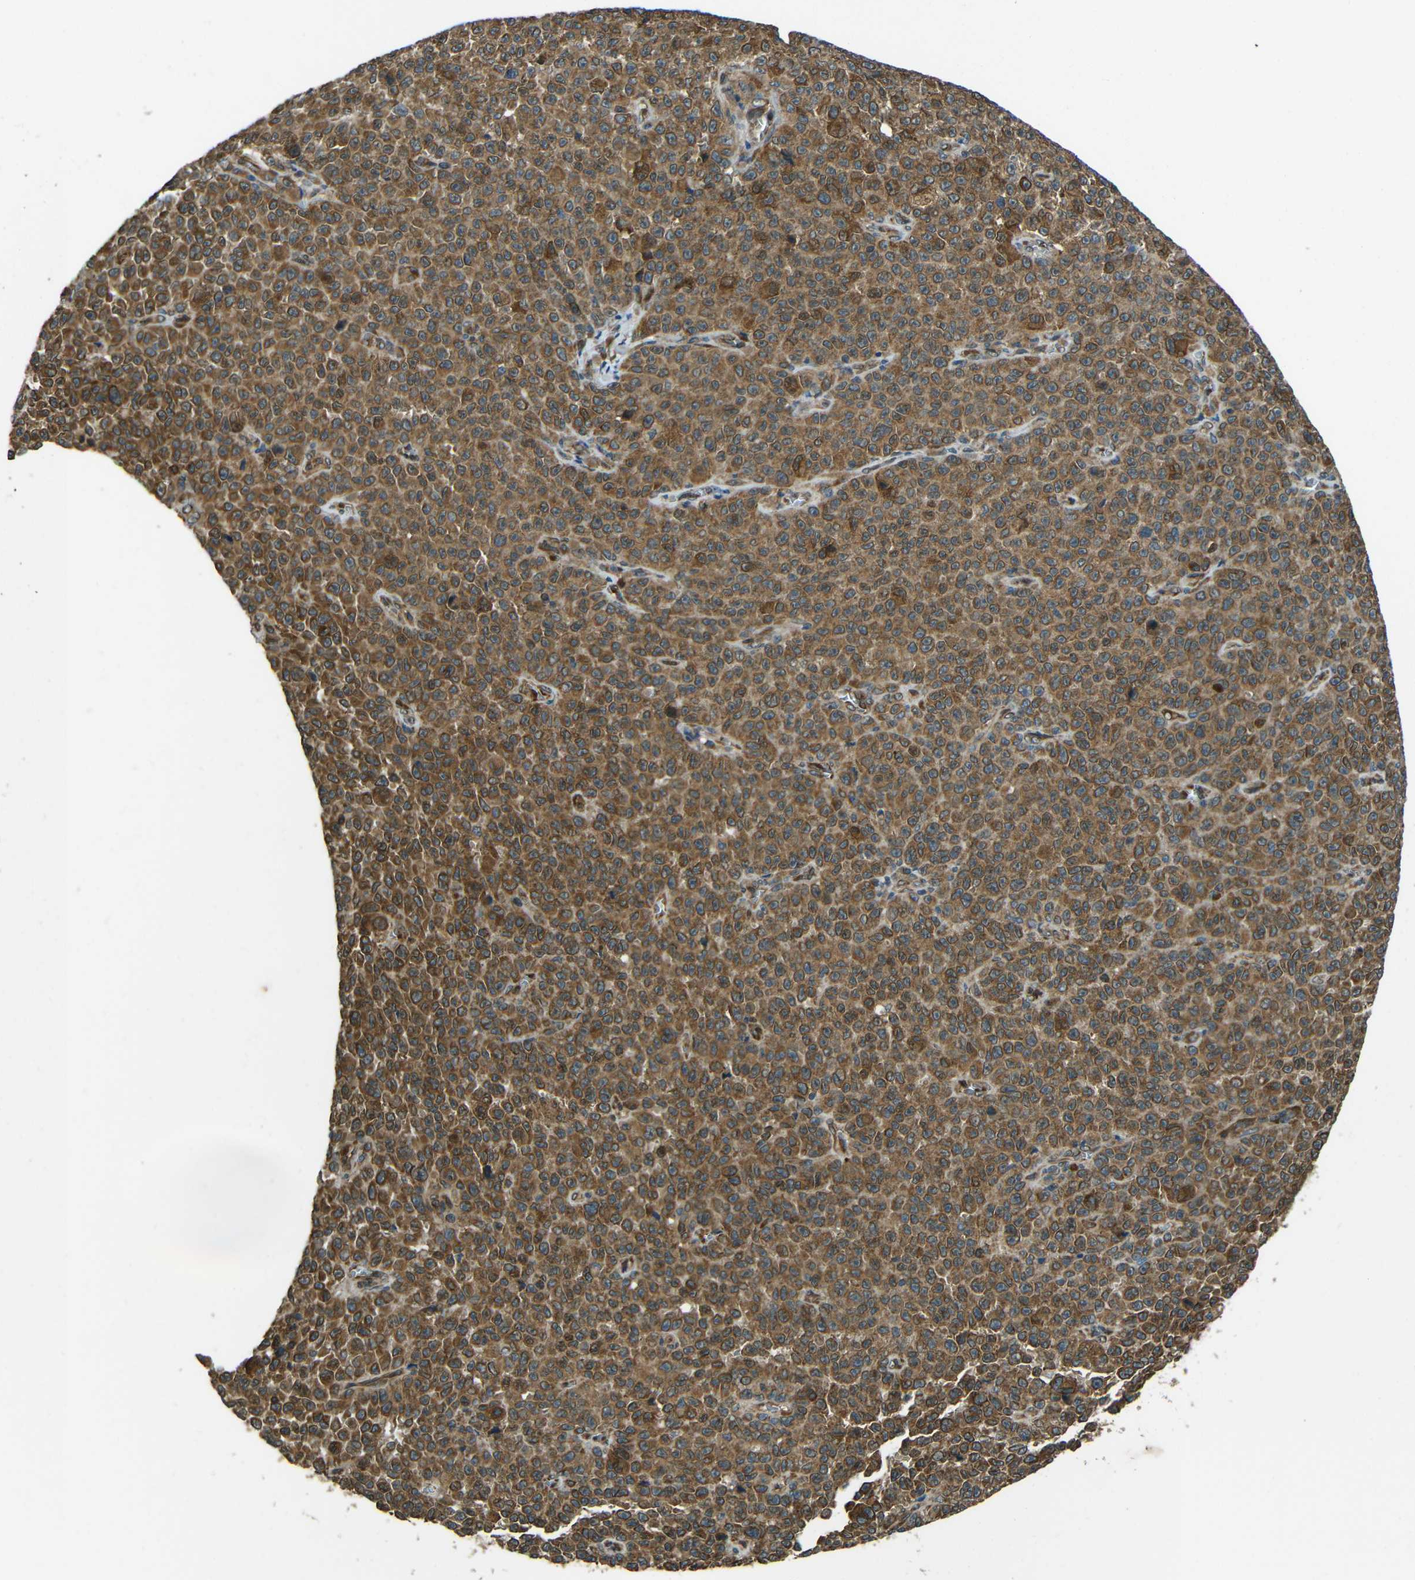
{"staining": {"intensity": "strong", "quantity": "25%-75%", "location": "cytoplasmic/membranous"}, "tissue": "melanoma", "cell_type": "Tumor cells", "image_type": "cancer", "snomed": [{"axis": "morphology", "description": "Malignant melanoma, NOS"}, {"axis": "topography", "description": "Skin"}], "caption": "Melanoma tissue demonstrates strong cytoplasmic/membranous positivity in approximately 25%-75% of tumor cells, visualized by immunohistochemistry.", "gene": "VAPB", "patient": {"sex": "female", "age": 82}}